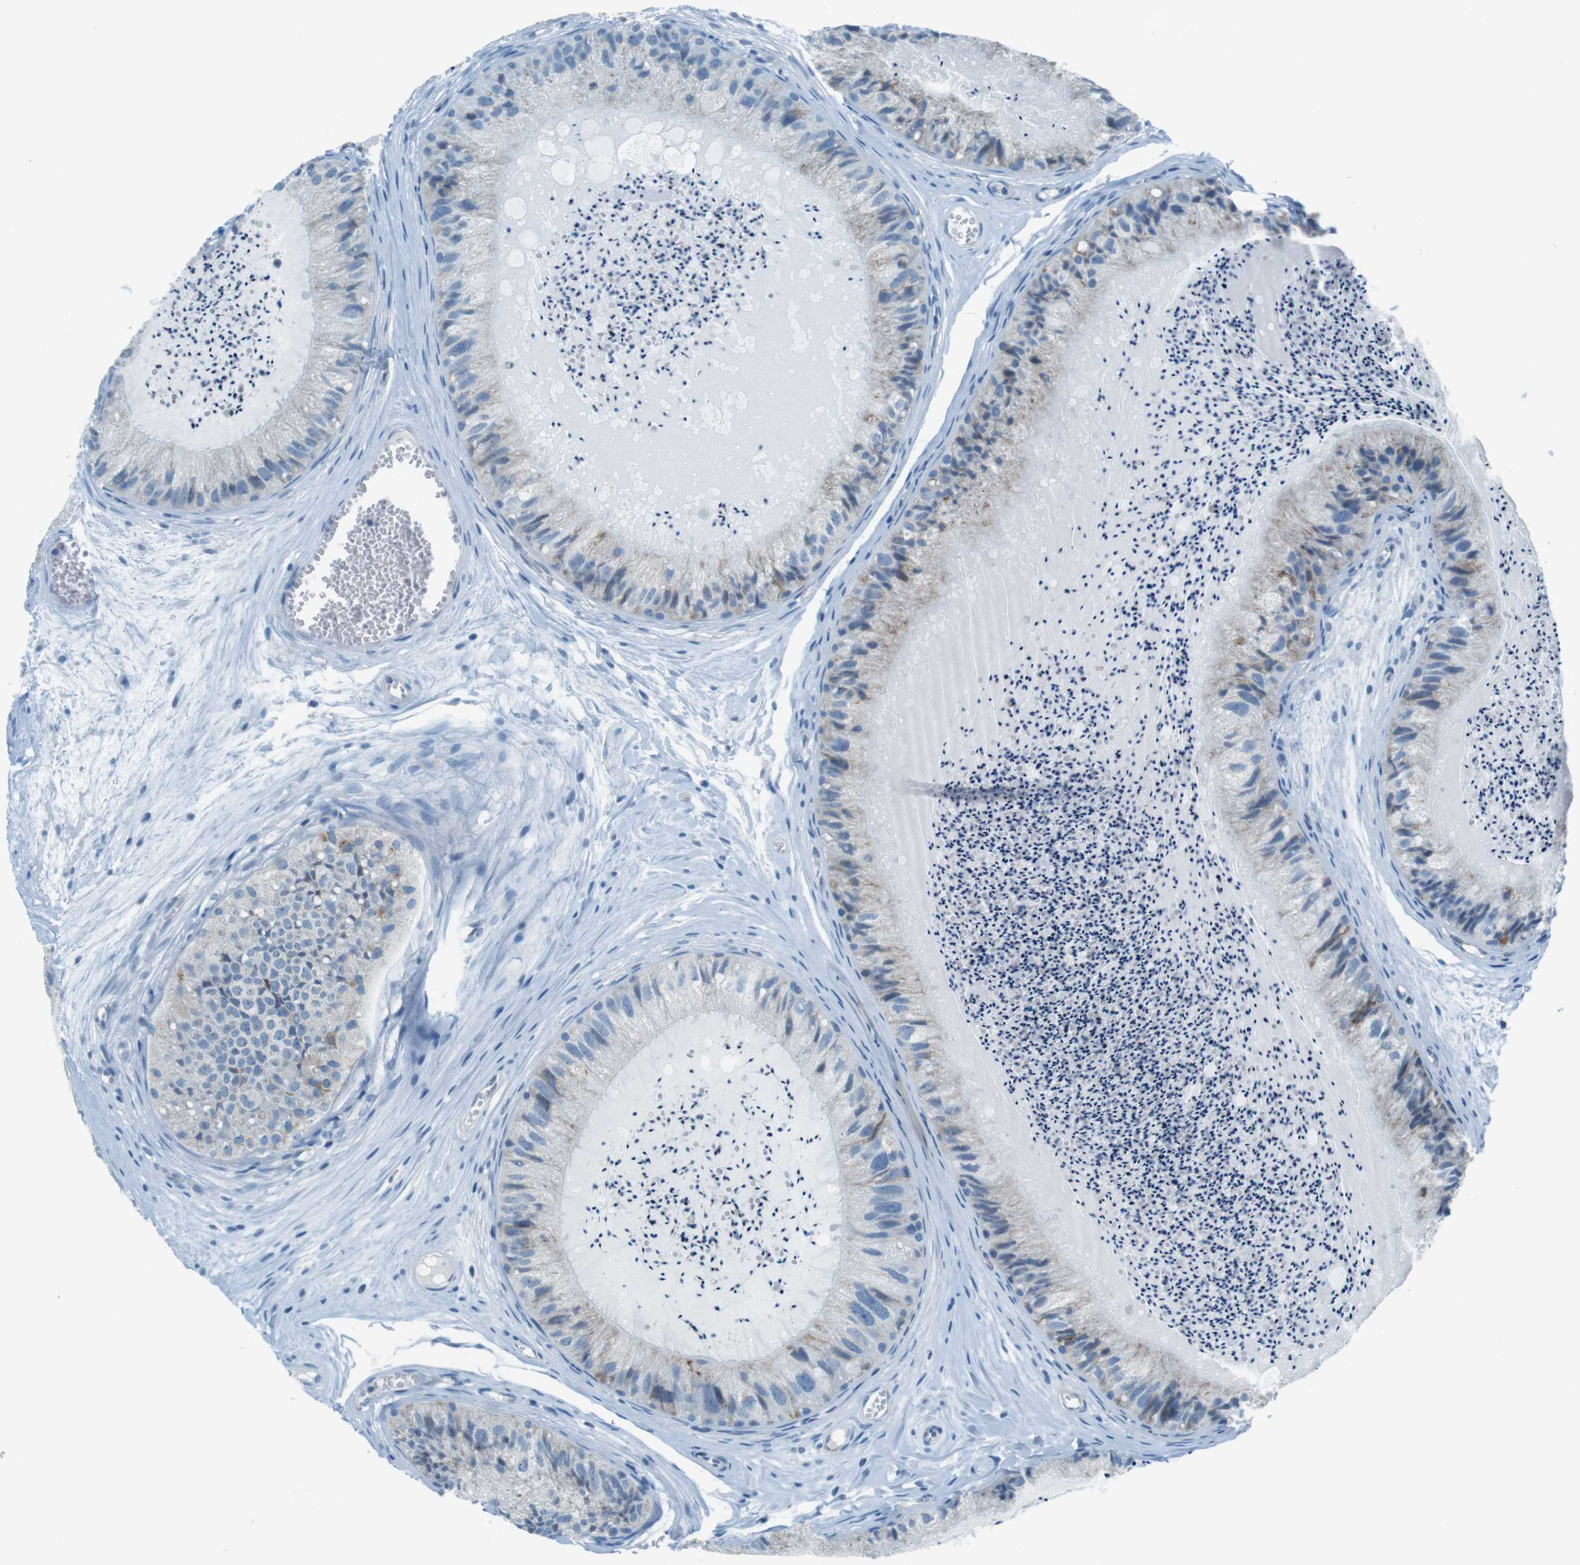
{"staining": {"intensity": "moderate", "quantity": "<25%", "location": "cytoplasmic/membranous"}, "tissue": "epididymis", "cell_type": "Glandular cells", "image_type": "normal", "snomed": [{"axis": "morphology", "description": "Normal tissue, NOS"}, {"axis": "topography", "description": "Epididymis"}], "caption": "The histopathology image shows immunohistochemical staining of unremarkable epididymis. There is moderate cytoplasmic/membranous expression is present in approximately <25% of glandular cells.", "gene": "DNAJA3", "patient": {"sex": "male", "age": 31}}